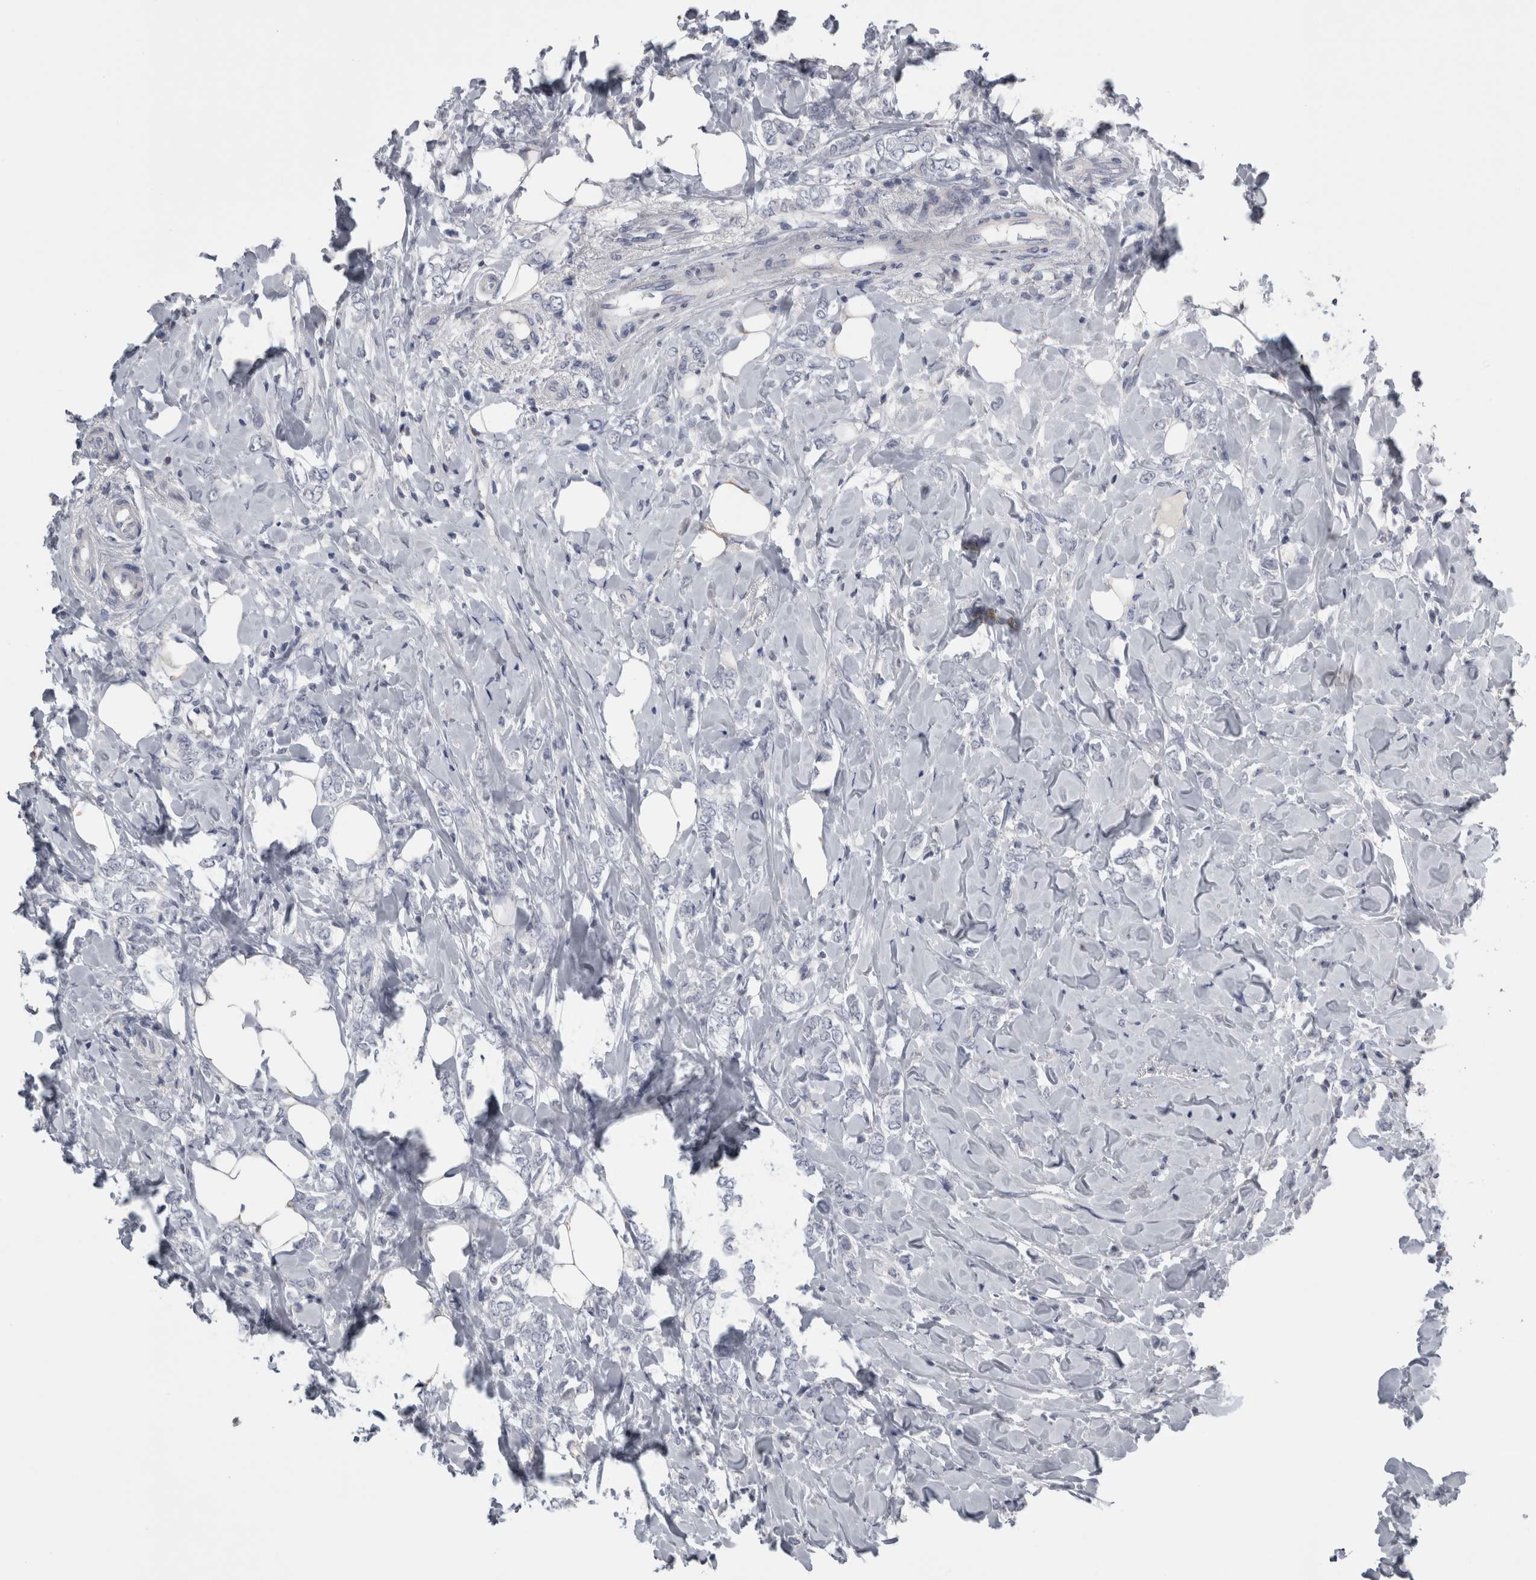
{"staining": {"intensity": "negative", "quantity": "none", "location": "none"}, "tissue": "breast cancer", "cell_type": "Tumor cells", "image_type": "cancer", "snomed": [{"axis": "morphology", "description": "Normal tissue, NOS"}, {"axis": "morphology", "description": "Lobular carcinoma"}, {"axis": "topography", "description": "Breast"}], "caption": "This is a photomicrograph of IHC staining of breast lobular carcinoma, which shows no expression in tumor cells. (Brightfield microscopy of DAB (3,3'-diaminobenzidine) immunohistochemistry (IHC) at high magnification).", "gene": "TCAP", "patient": {"sex": "female", "age": 47}}